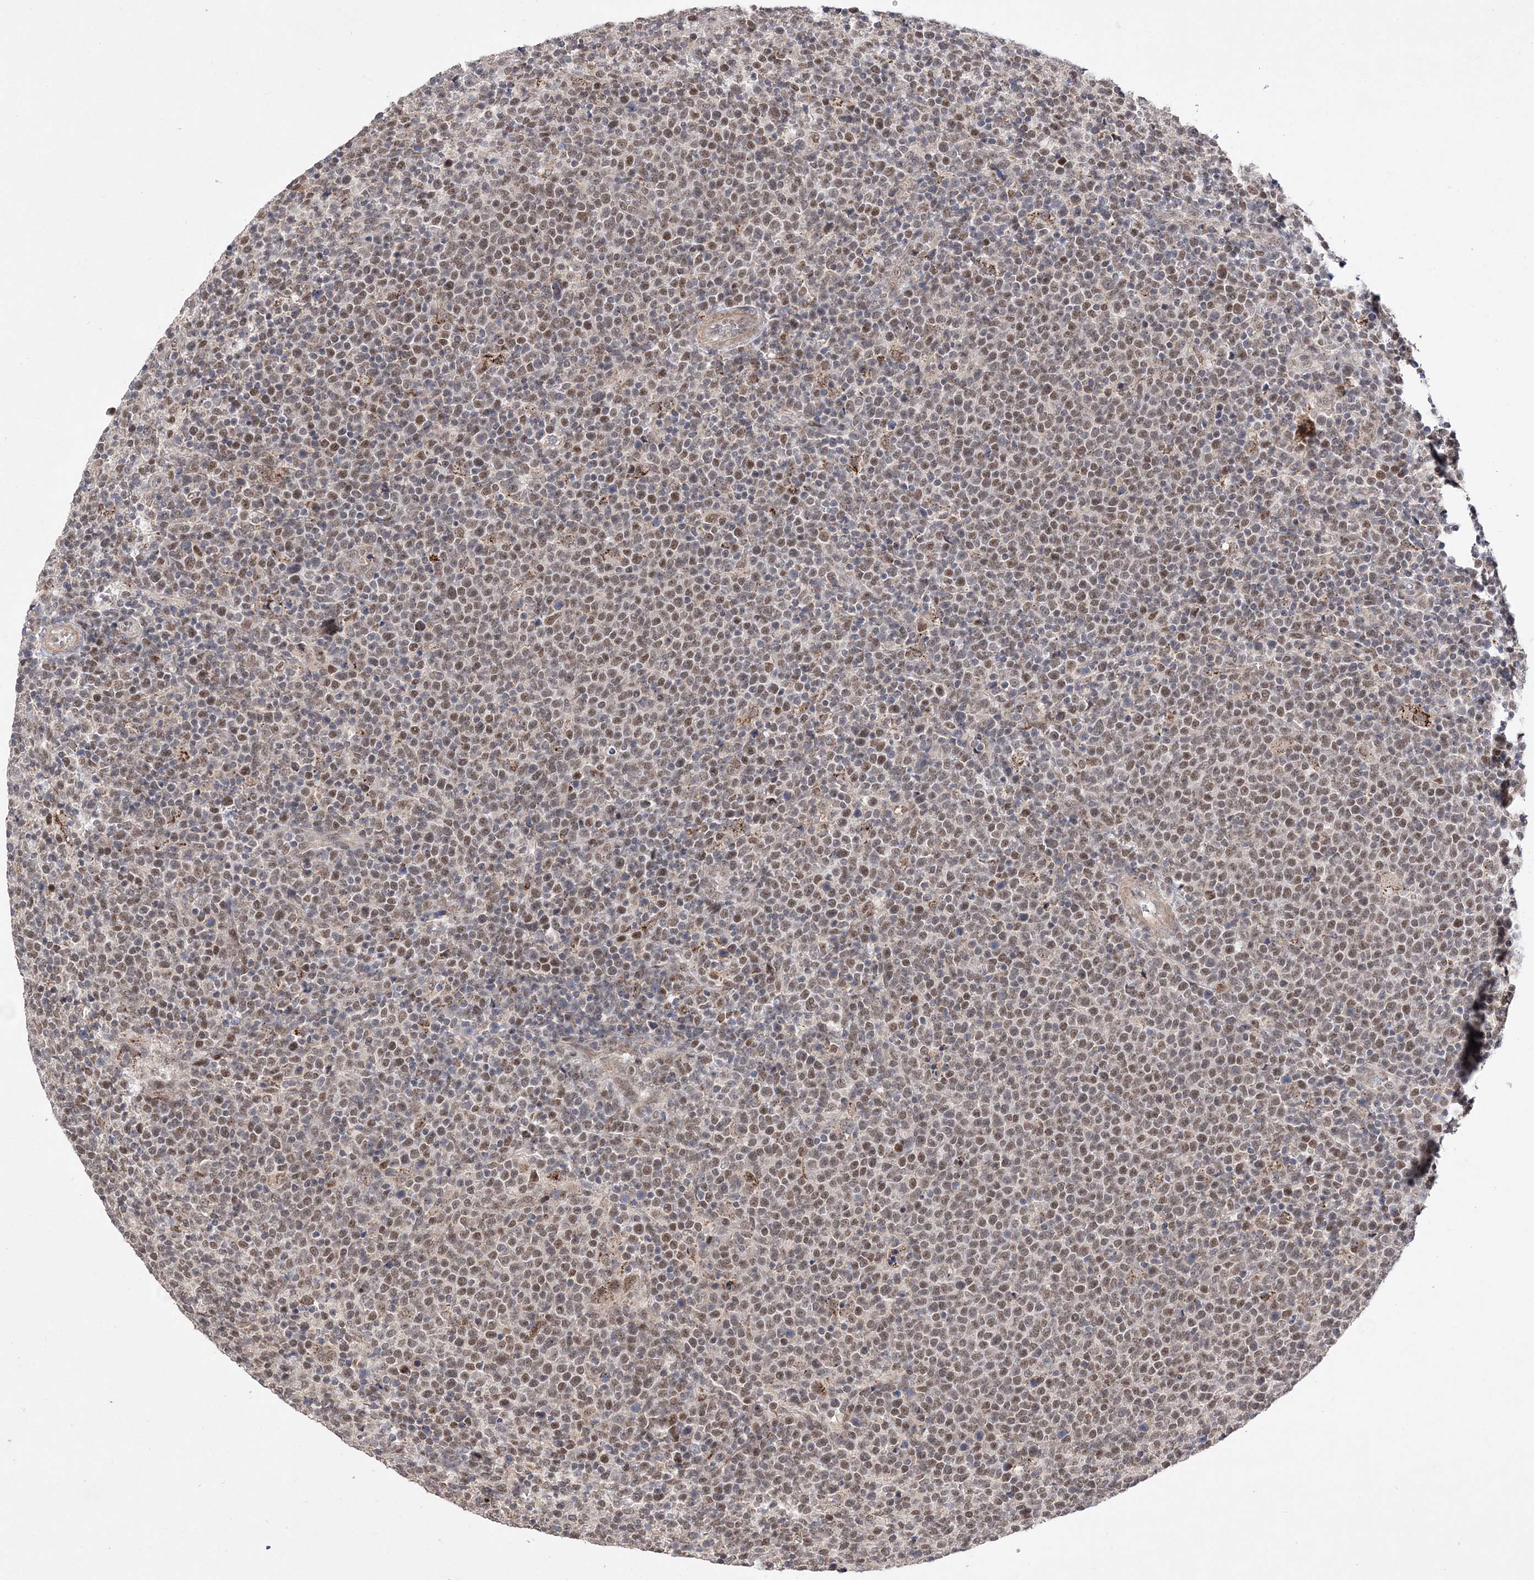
{"staining": {"intensity": "moderate", "quantity": ">75%", "location": "nuclear"}, "tissue": "lymphoma", "cell_type": "Tumor cells", "image_type": "cancer", "snomed": [{"axis": "morphology", "description": "Malignant lymphoma, non-Hodgkin's type, High grade"}, {"axis": "topography", "description": "Lymph node"}], "caption": "Immunohistochemical staining of human lymphoma exhibits moderate nuclear protein positivity in about >75% of tumor cells. The protein of interest is shown in brown color, while the nuclei are stained blue.", "gene": "BOD1L1", "patient": {"sex": "male", "age": 61}}